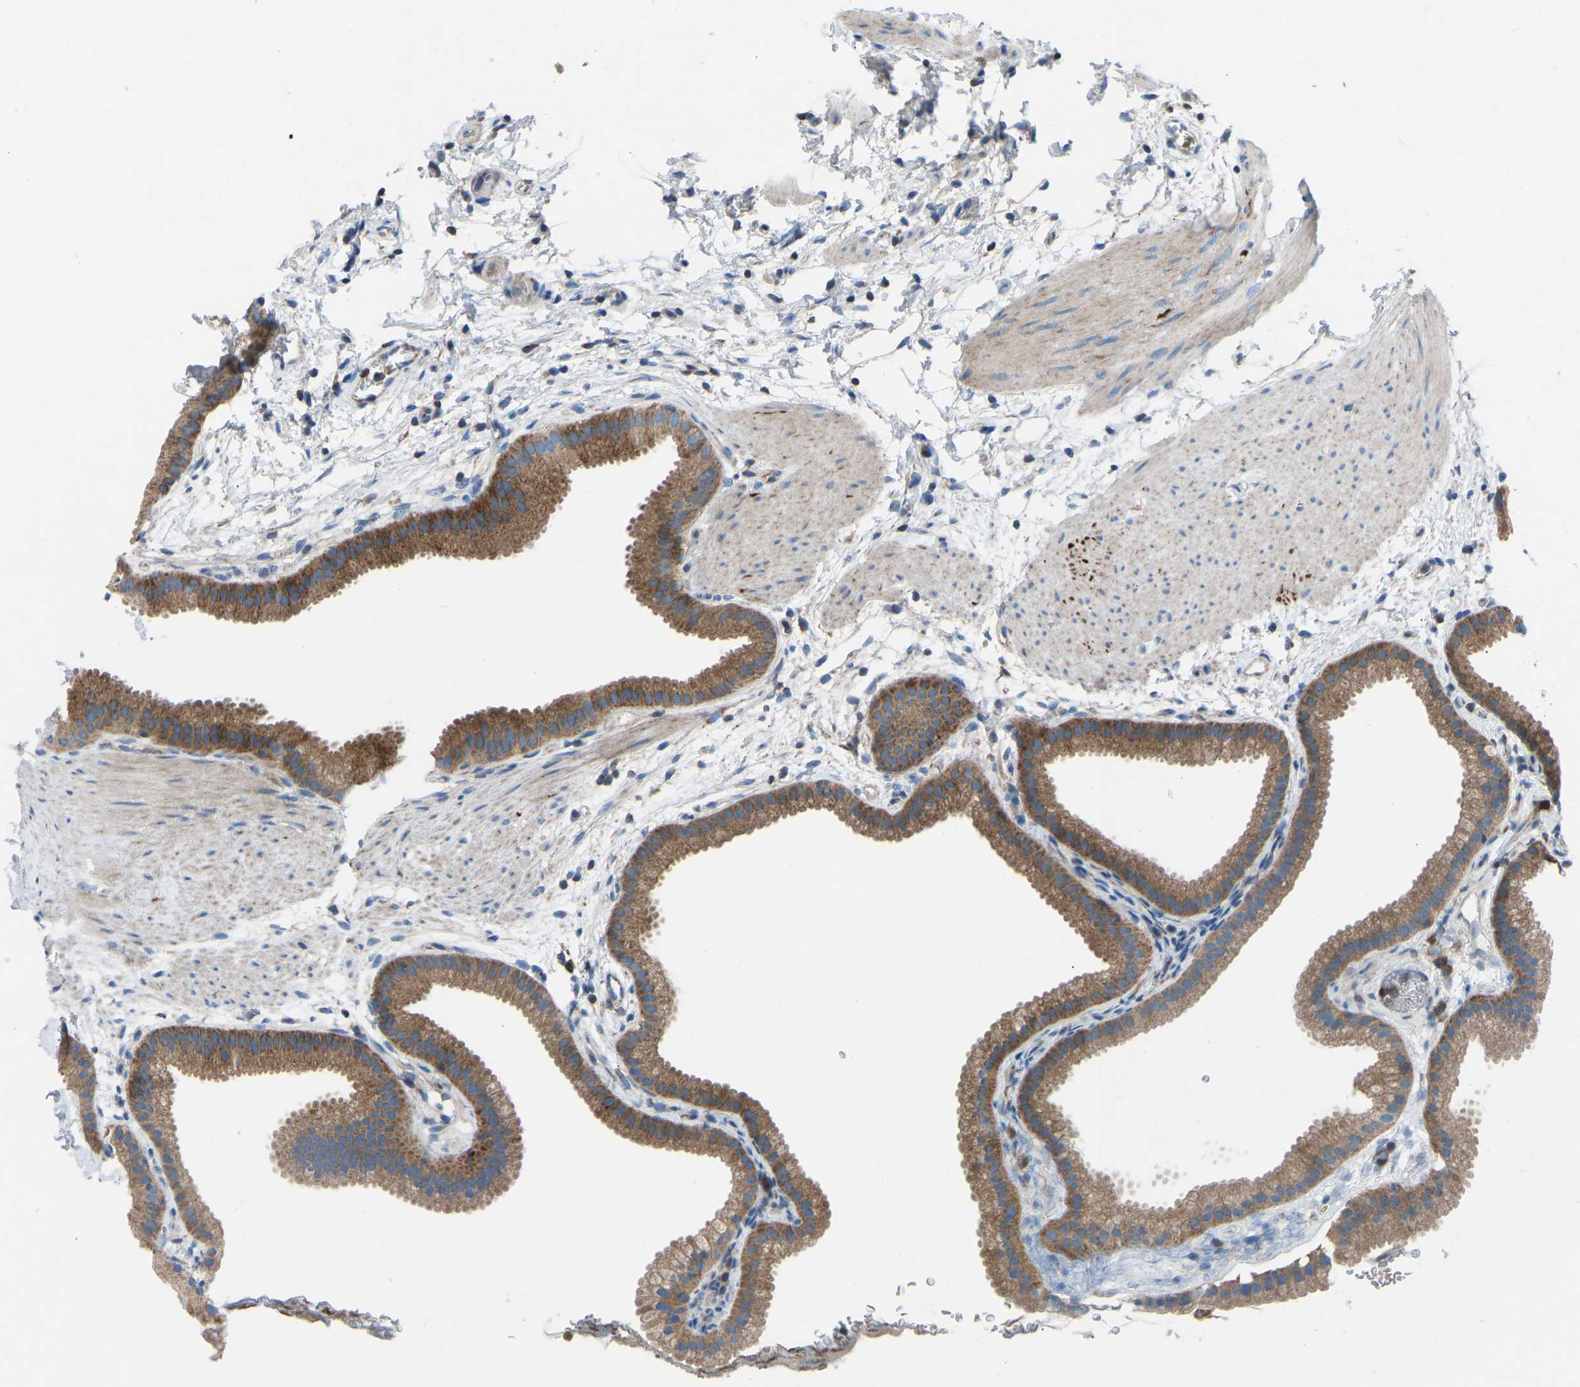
{"staining": {"intensity": "moderate", "quantity": ">75%", "location": "cytoplasmic/membranous"}, "tissue": "gallbladder", "cell_type": "Glandular cells", "image_type": "normal", "snomed": [{"axis": "morphology", "description": "Normal tissue, NOS"}, {"axis": "topography", "description": "Gallbladder"}], "caption": "This histopathology image demonstrates immunohistochemistry (IHC) staining of normal gallbladder, with medium moderate cytoplasmic/membranous expression in about >75% of glandular cells.", "gene": "GRK6", "patient": {"sex": "female", "age": 64}}